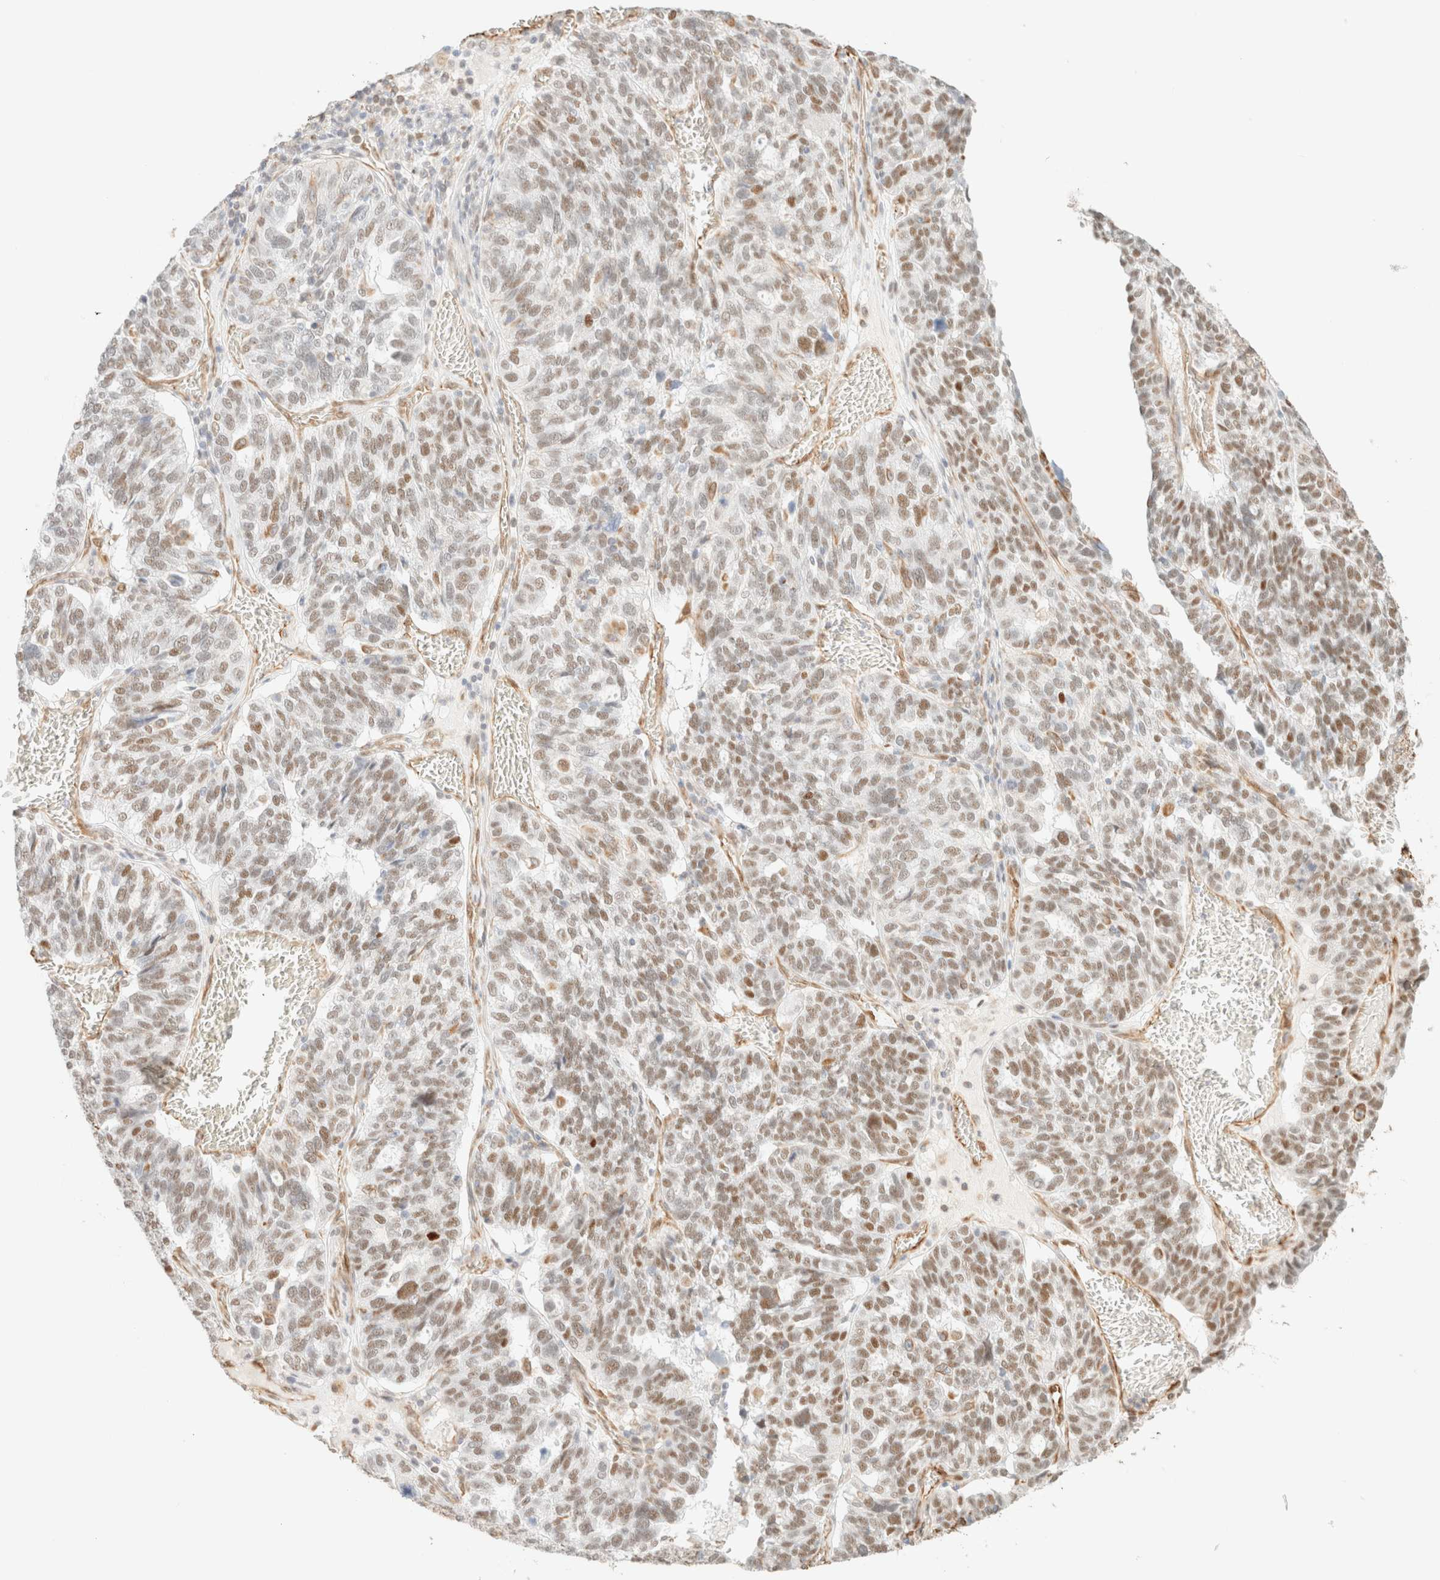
{"staining": {"intensity": "weak", "quantity": ">75%", "location": "nuclear"}, "tissue": "ovarian cancer", "cell_type": "Tumor cells", "image_type": "cancer", "snomed": [{"axis": "morphology", "description": "Cystadenocarcinoma, serous, NOS"}, {"axis": "topography", "description": "Ovary"}], "caption": "Serous cystadenocarcinoma (ovarian) stained with DAB (3,3'-diaminobenzidine) immunohistochemistry (IHC) displays low levels of weak nuclear positivity in approximately >75% of tumor cells.", "gene": "ZSCAN18", "patient": {"sex": "female", "age": 59}}